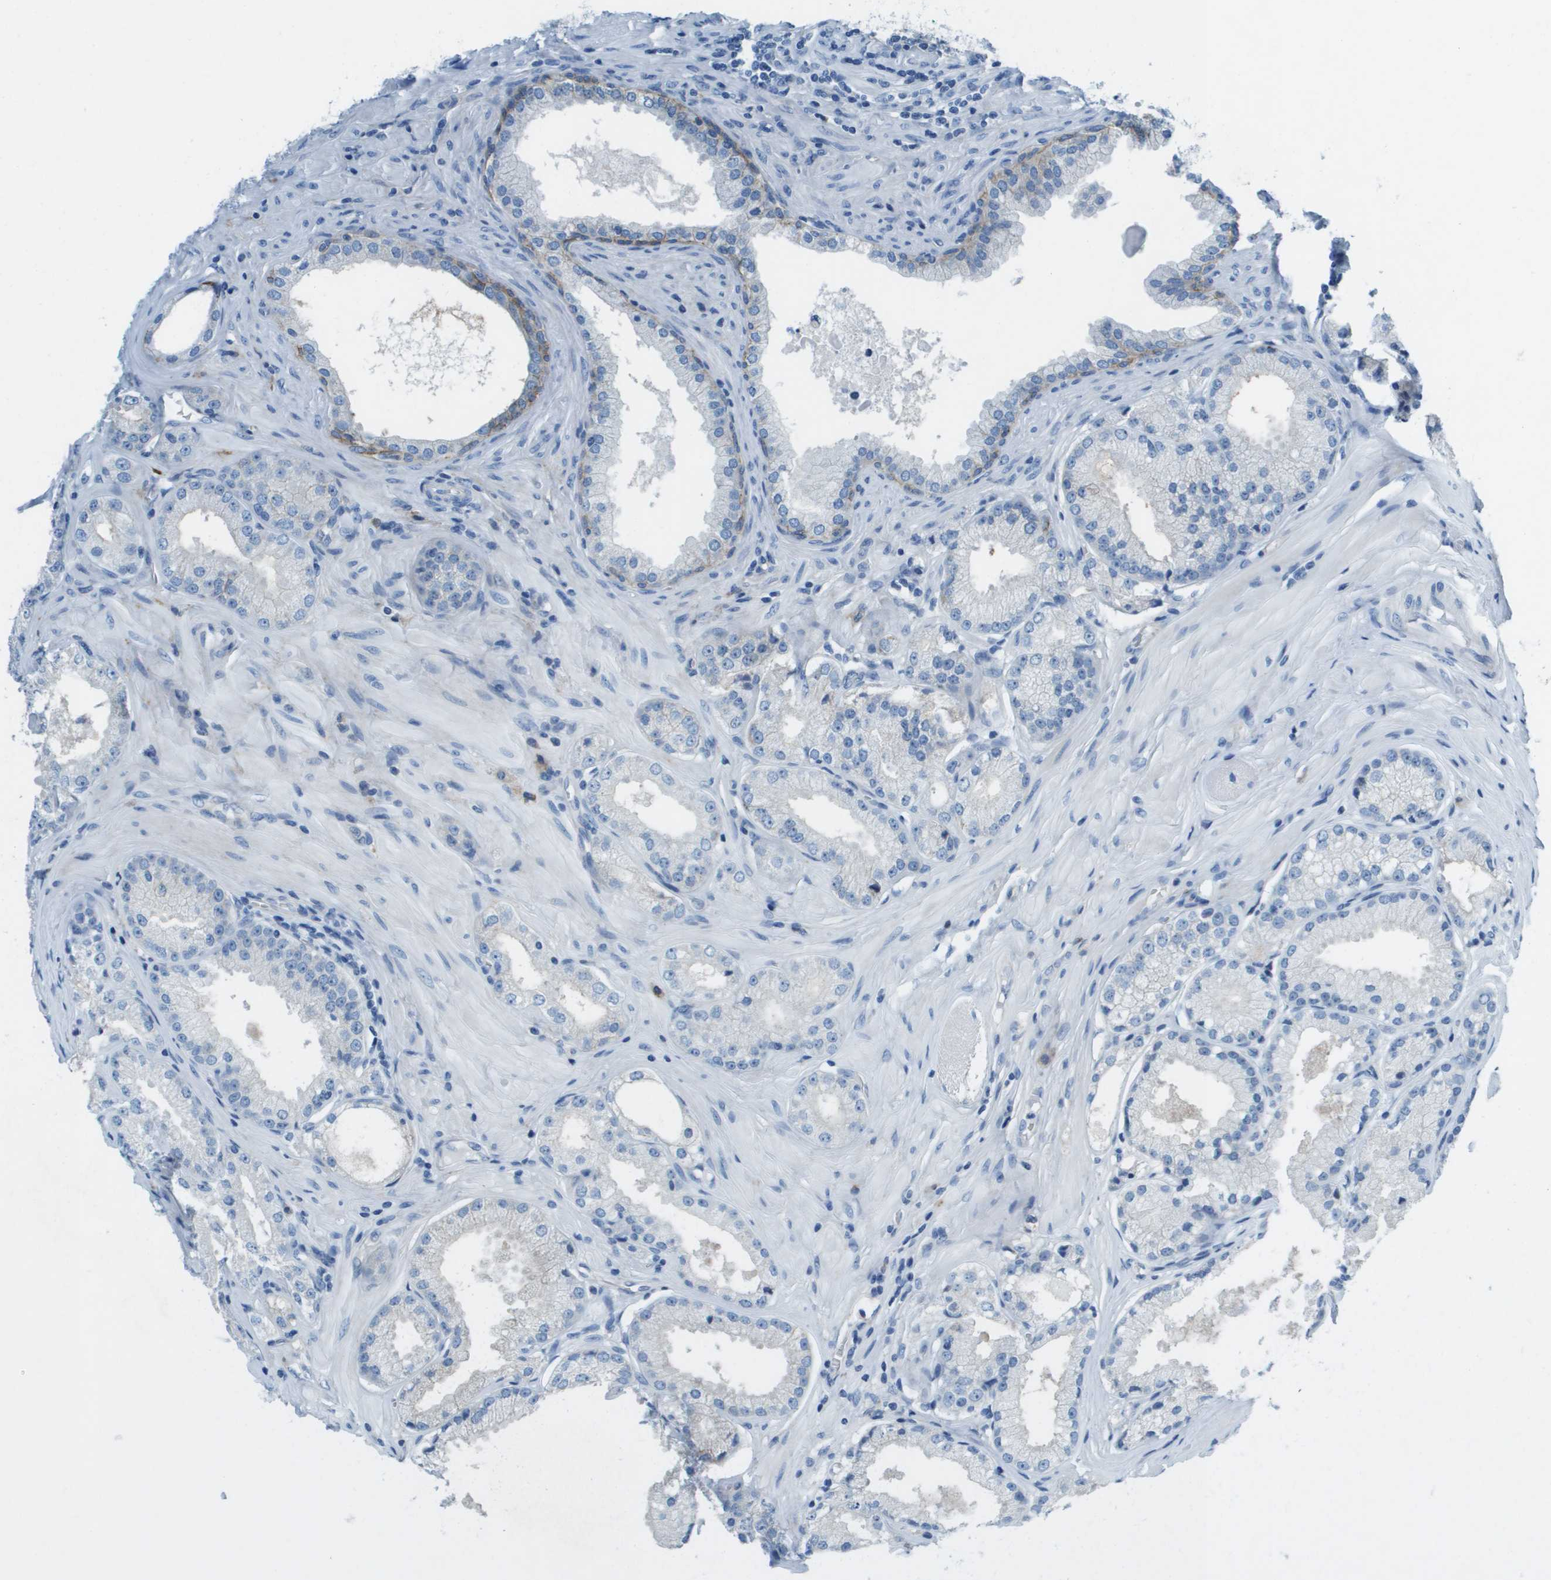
{"staining": {"intensity": "negative", "quantity": "none", "location": "none"}, "tissue": "prostate cancer", "cell_type": "Tumor cells", "image_type": "cancer", "snomed": [{"axis": "morphology", "description": "Adenocarcinoma, Low grade"}, {"axis": "topography", "description": "Prostate"}], "caption": "An immunohistochemistry photomicrograph of prostate low-grade adenocarcinoma is shown. There is no staining in tumor cells of prostate low-grade adenocarcinoma.", "gene": "SDC1", "patient": {"sex": "male", "age": 57}}